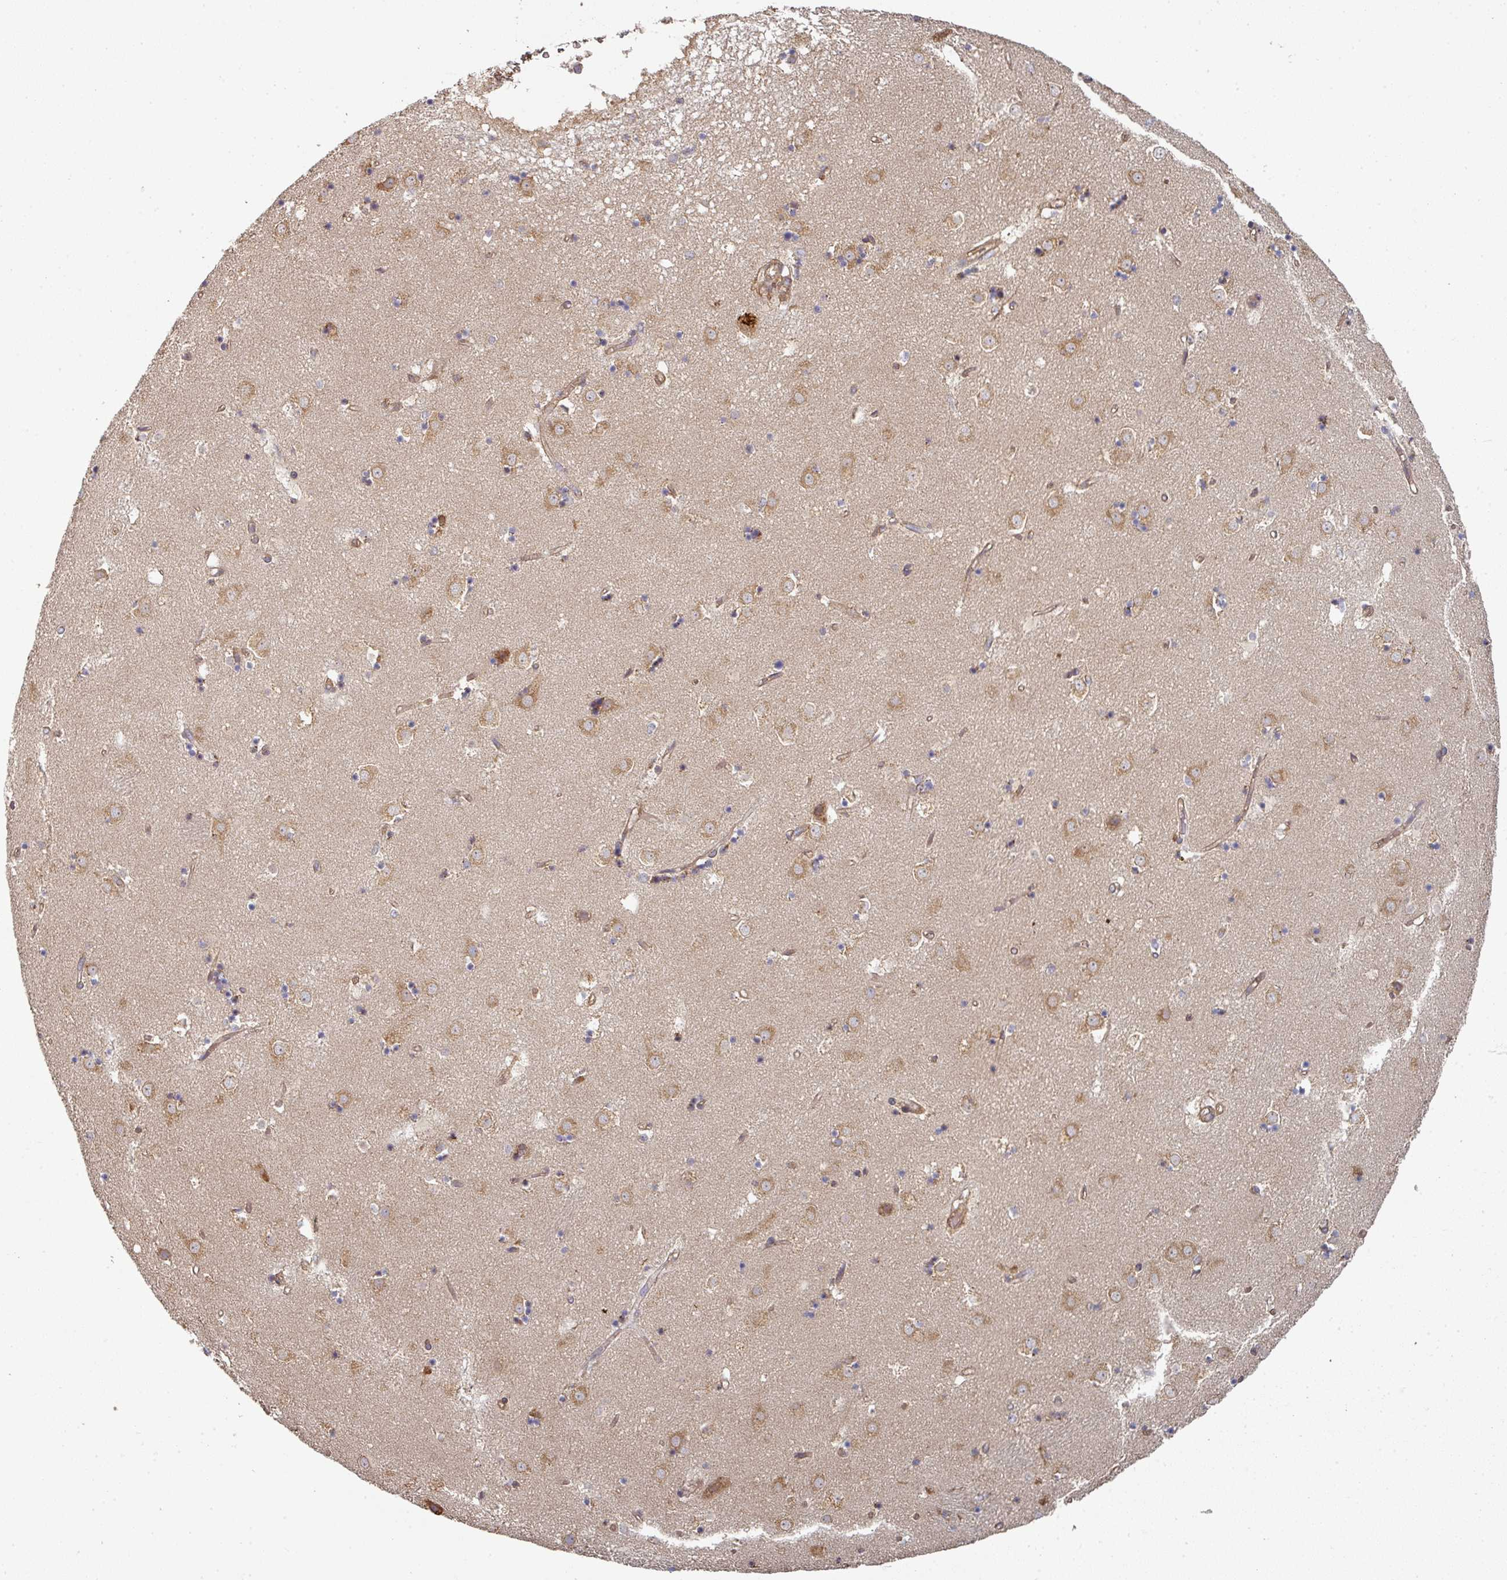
{"staining": {"intensity": "negative", "quantity": "none", "location": "none"}, "tissue": "caudate", "cell_type": "Glial cells", "image_type": "normal", "snomed": [{"axis": "morphology", "description": "Normal tissue, NOS"}, {"axis": "topography", "description": "Lateral ventricle wall"}], "caption": "Caudate was stained to show a protein in brown. There is no significant staining in glial cells. (Immunohistochemistry, brightfield microscopy, high magnification).", "gene": "EDEM2", "patient": {"sex": "male", "age": 58}}